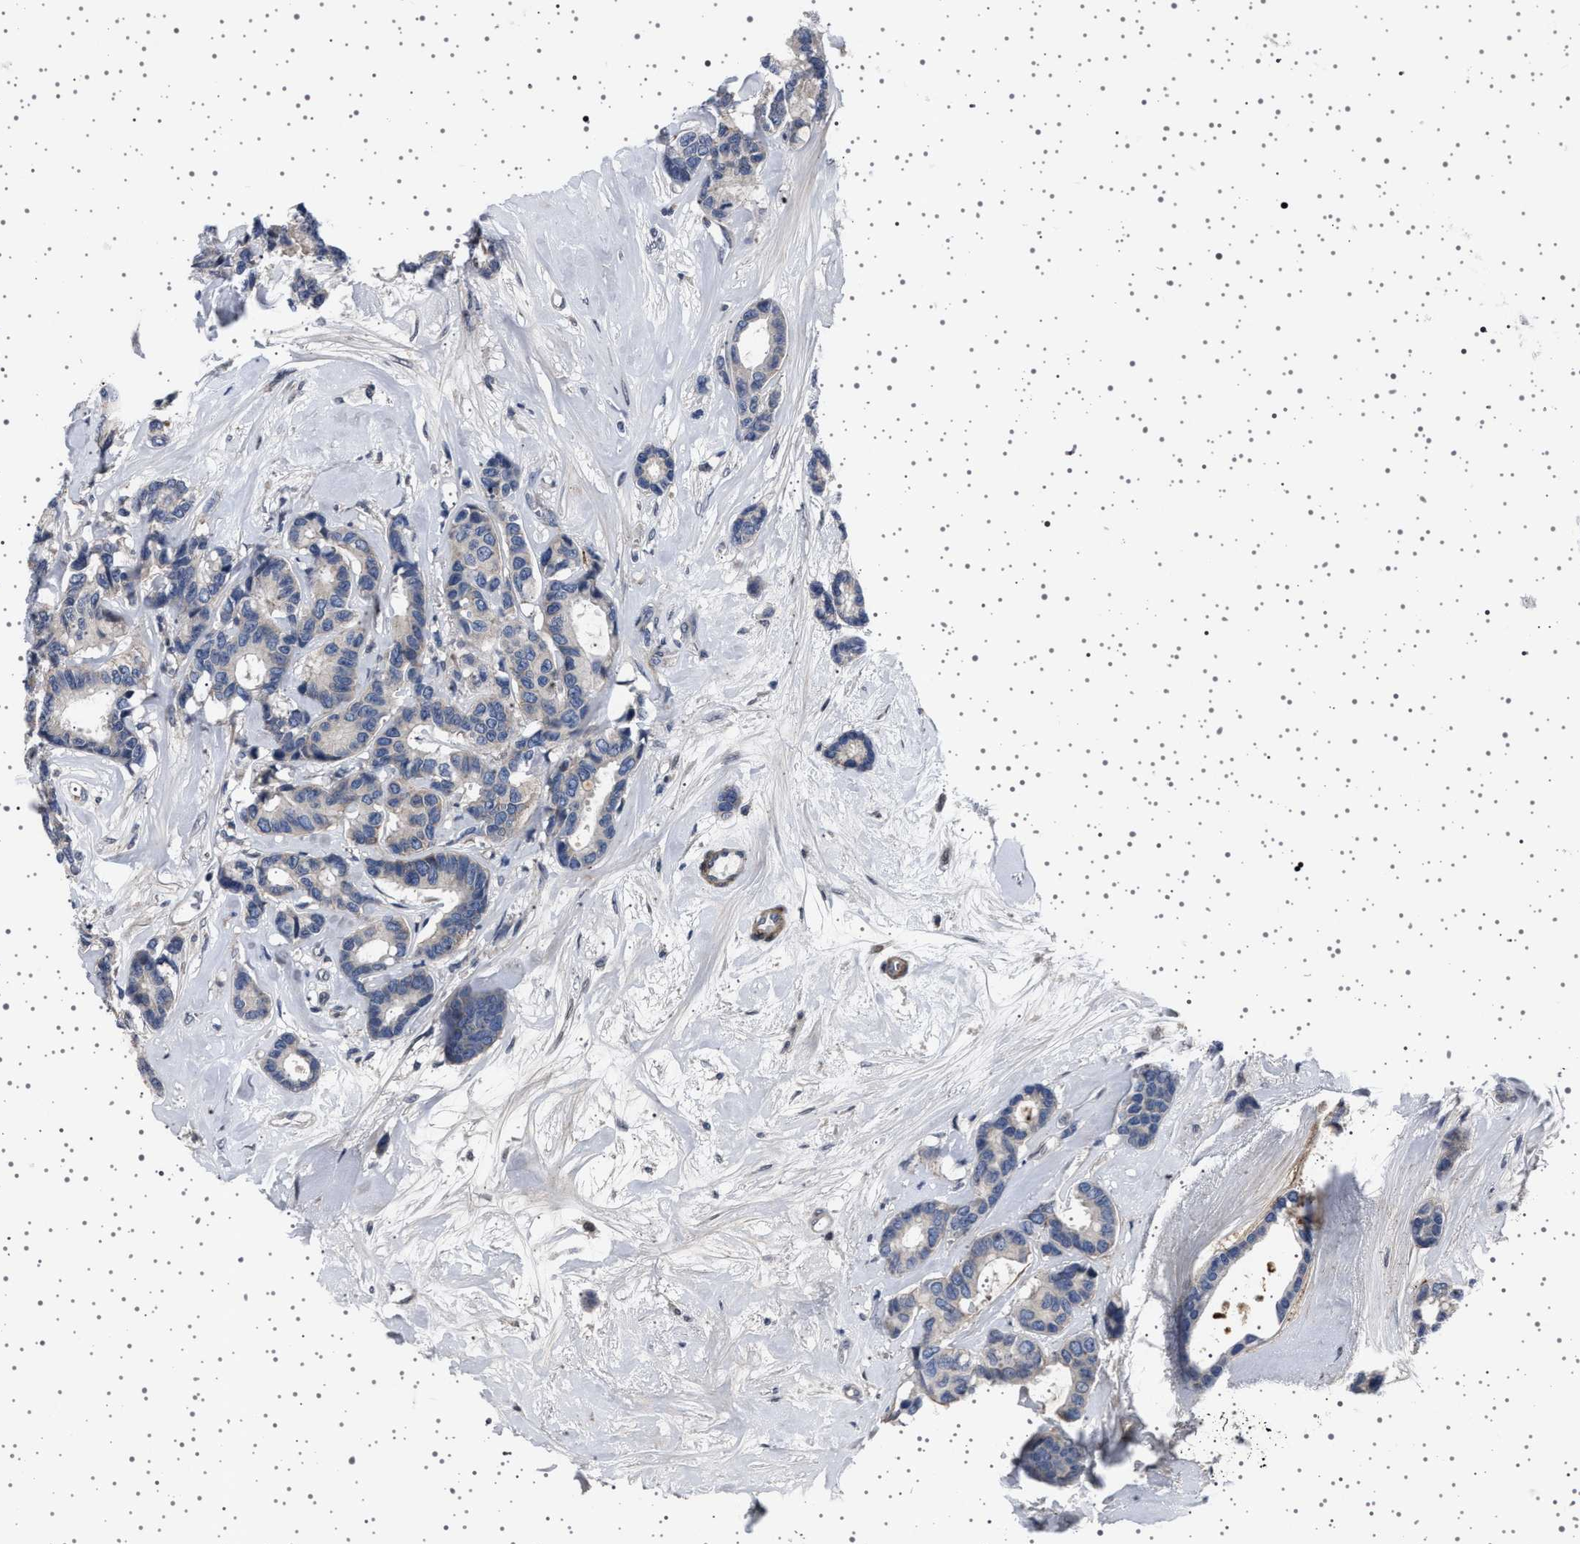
{"staining": {"intensity": "negative", "quantity": "none", "location": "none"}, "tissue": "breast cancer", "cell_type": "Tumor cells", "image_type": "cancer", "snomed": [{"axis": "morphology", "description": "Duct carcinoma"}, {"axis": "topography", "description": "Breast"}], "caption": "Immunohistochemistry photomicrograph of human breast cancer stained for a protein (brown), which demonstrates no expression in tumor cells. (Stains: DAB IHC with hematoxylin counter stain, Microscopy: brightfield microscopy at high magnification).", "gene": "PAK5", "patient": {"sex": "female", "age": 87}}